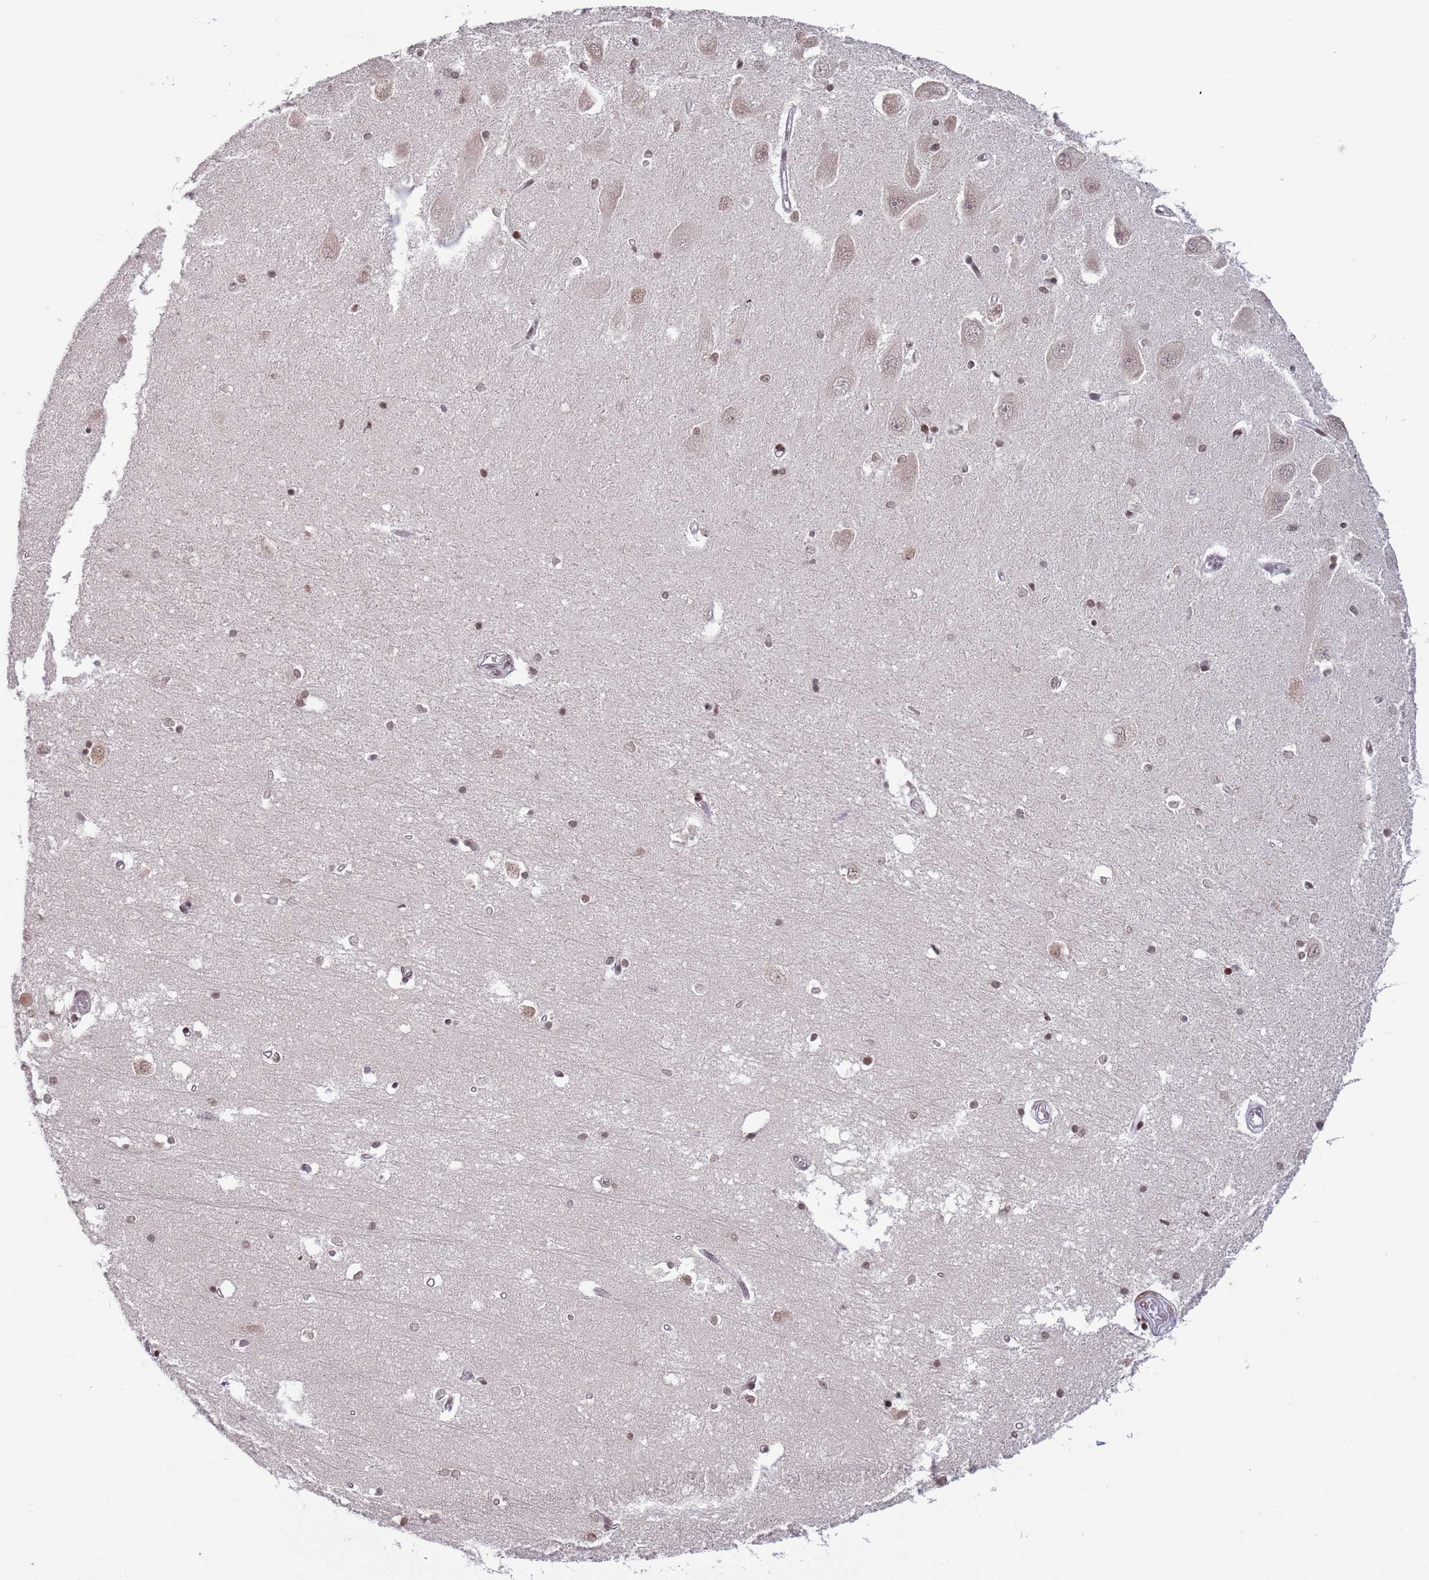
{"staining": {"intensity": "moderate", "quantity": "25%-75%", "location": "nuclear"}, "tissue": "hippocampus", "cell_type": "Glial cells", "image_type": "normal", "snomed": [{"axis": "morphology", "description": "Normal tissue, NOS"}, {"axis": "topography", "description": "Hippocampus"}], "caption": "Protein expression analysis of normal hippocampus shows moderate nuclear positivity in about 25%-75% of glial cells.", "gene": "SH3RF3", "patient": {"sex": "male", "age": 45}}